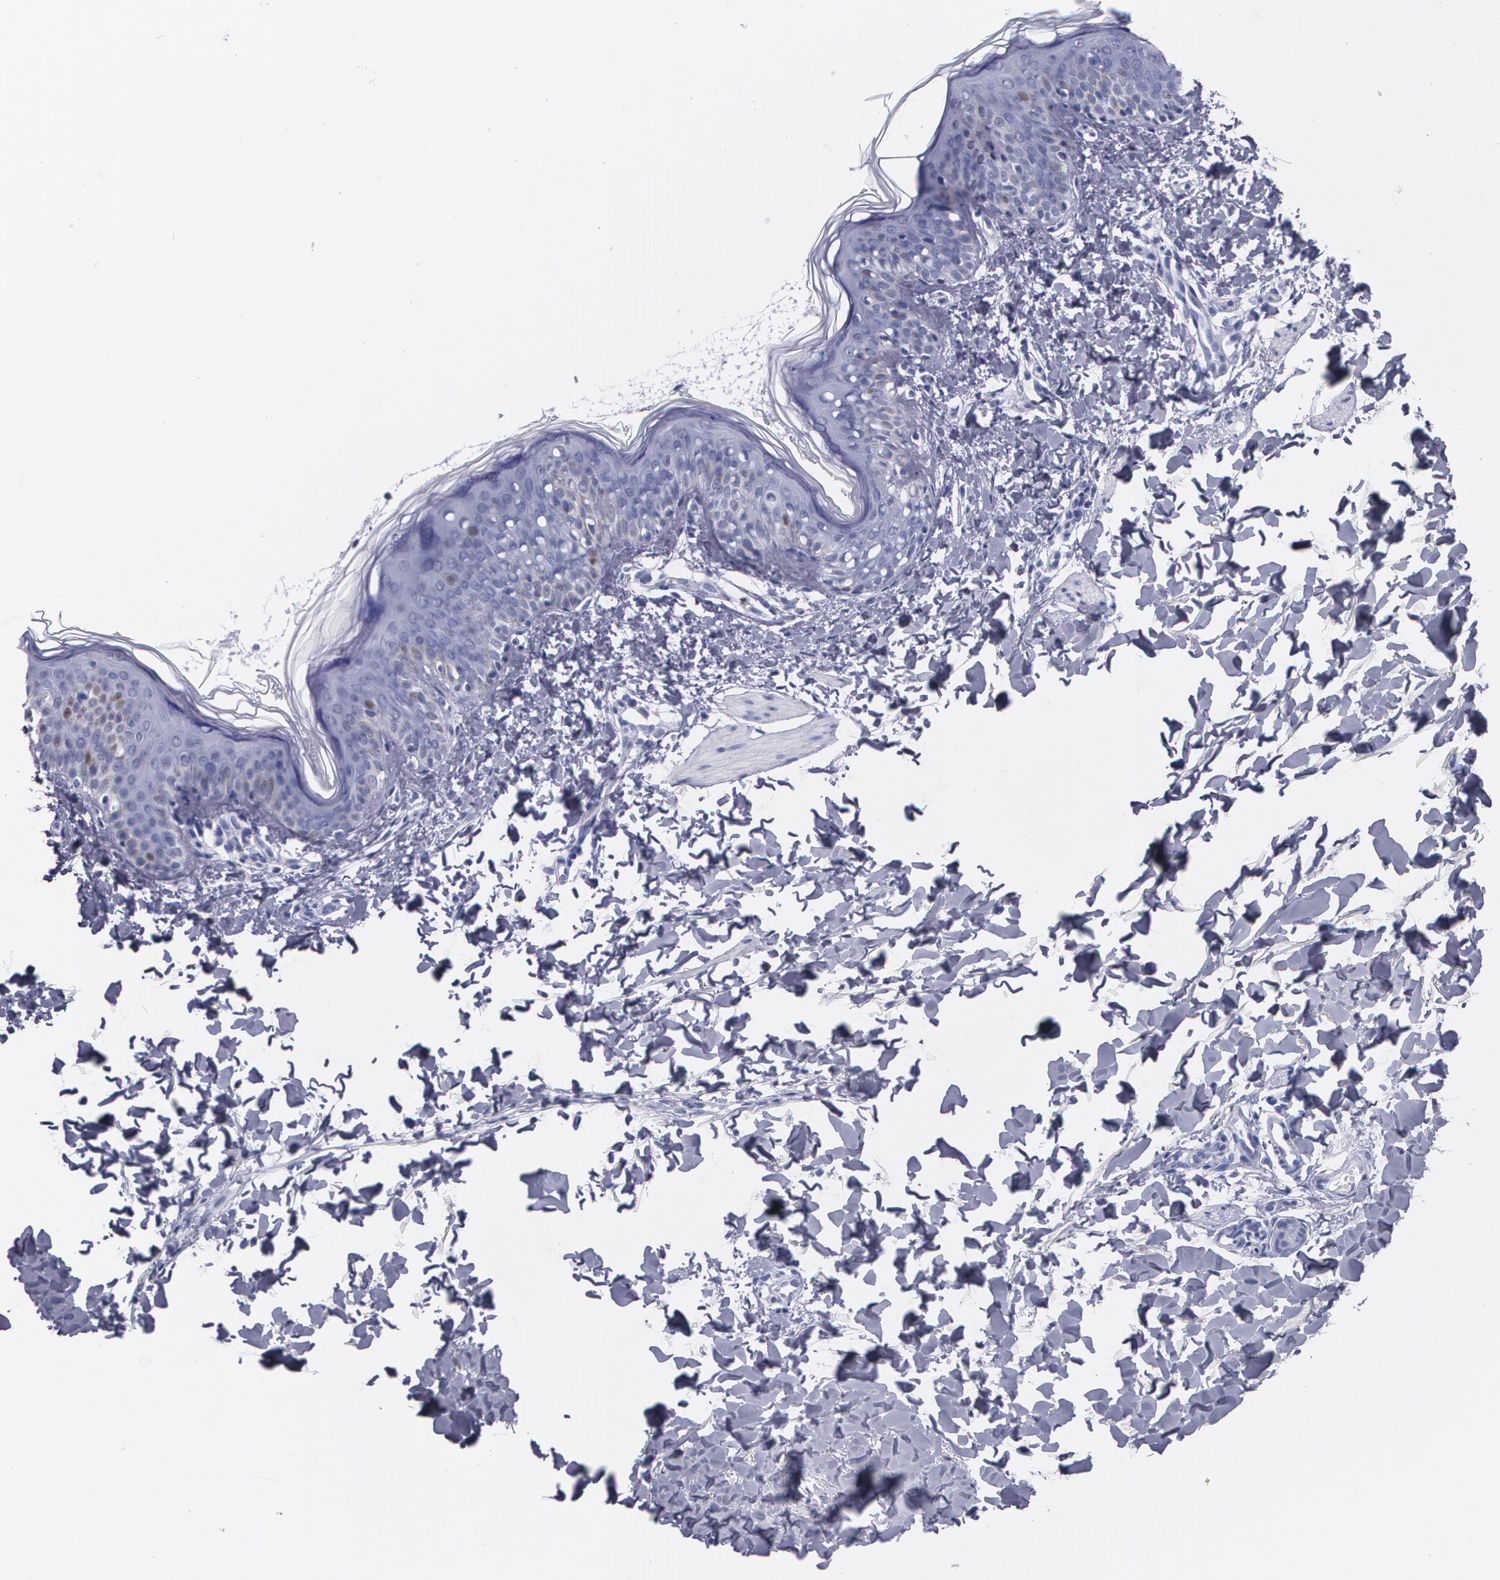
{"staining": {"intensity": "negative", "quantity": "none", "location": "none"}, "tissue": "skin", "cell_type": "Fibroblasts", "image_type": "normal", "snomed": [{"axis": "morphology", "description": "Normal tissue, NOS"}, {"axis": "topography", "description": "Skin"}], "caption": "Fibroblasts are negative for protein expression in benign human skin. (Stains: DAB immunohistochemistry with hematoxylin counter stain, Microscopy: brightfield microscopy at high magnification).", "gene": "TP53", "patient": {"sex": "female", "age": 4}}